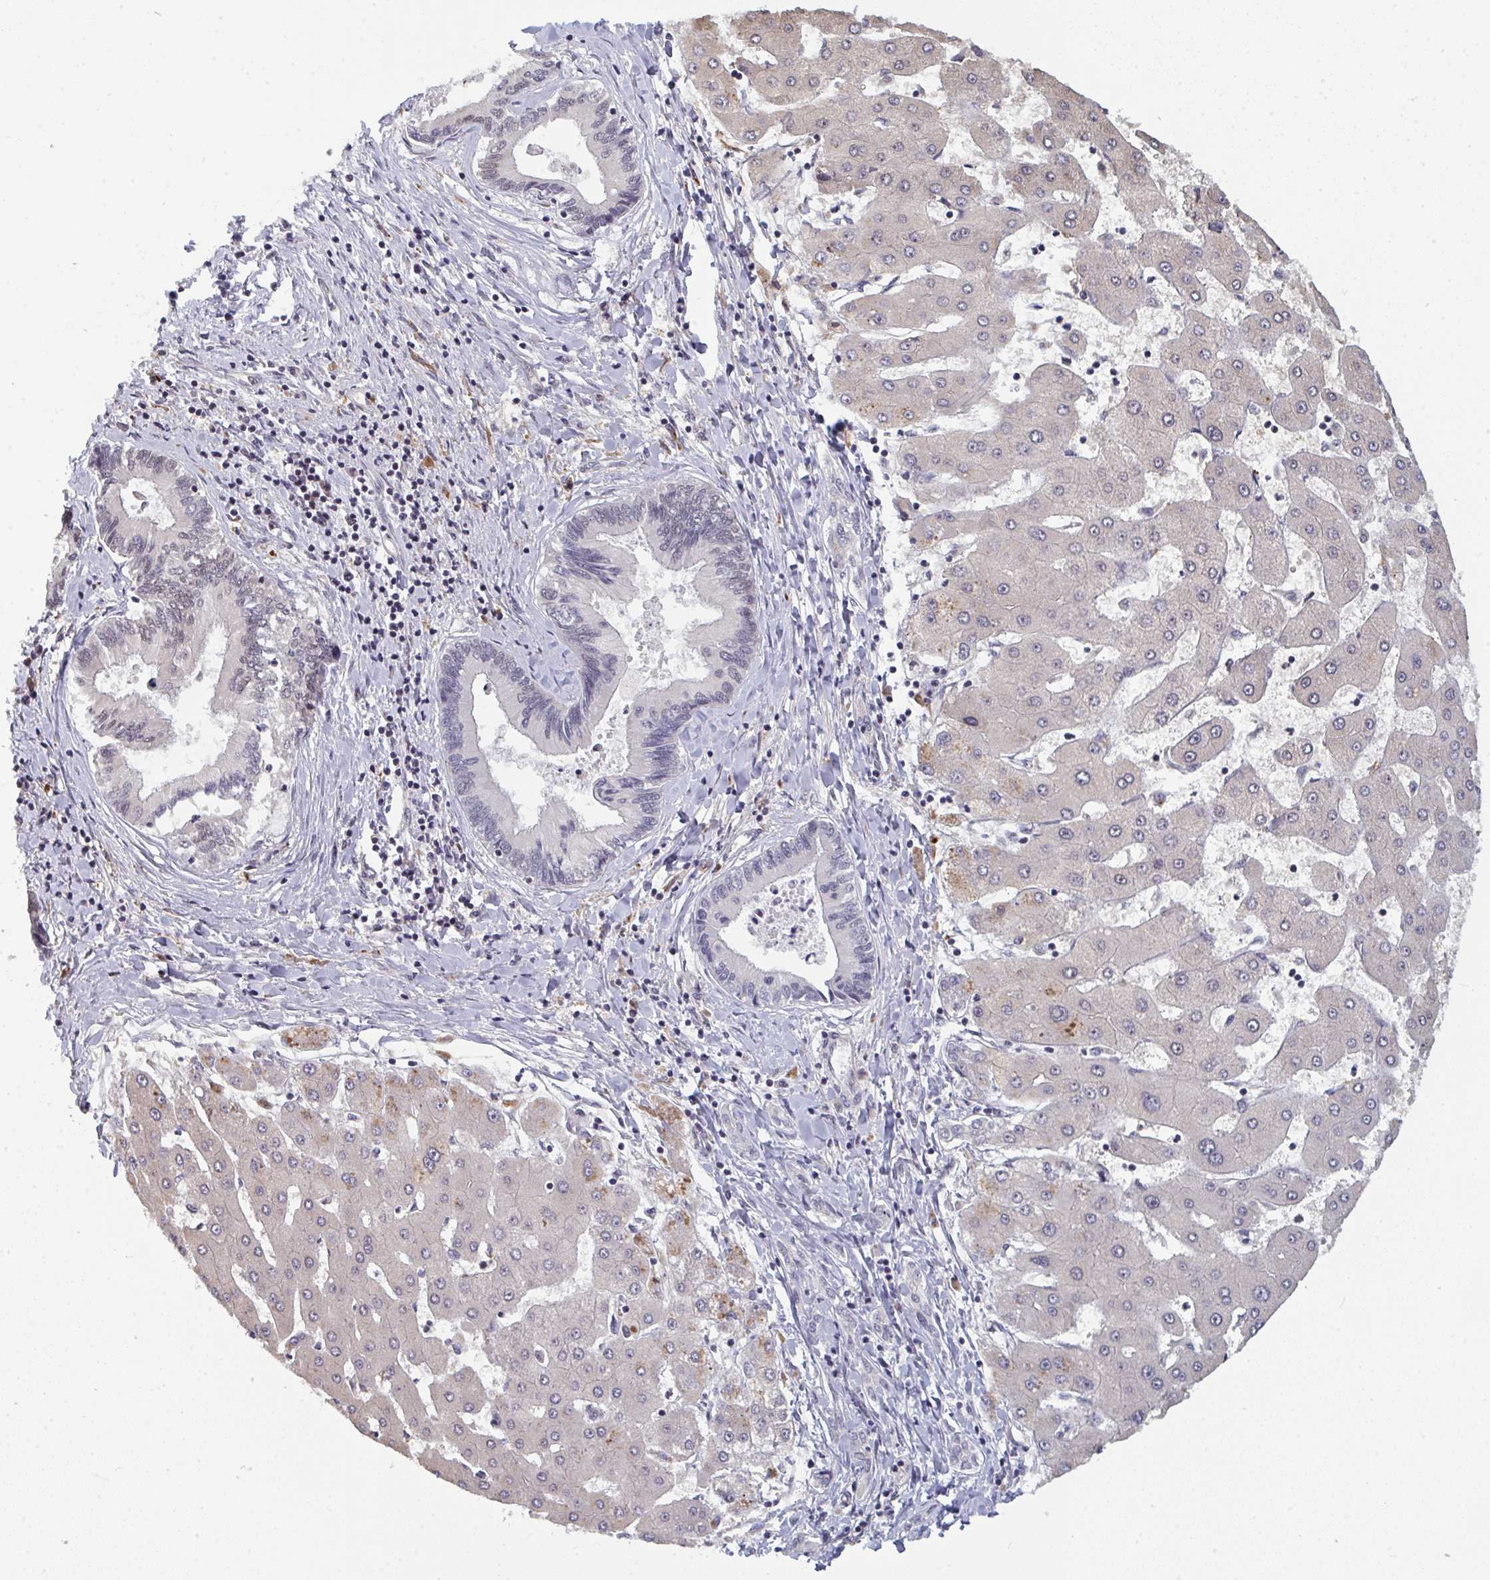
{"staining": {"intensity": "negative", "quantity": "none", "location": "none"}, "tissue": "liver cancer", "cell_type": "Tumor cells", "image_type": "cancer", "snomed": [{"axis": "morphology", "description": "Cholangiocarcinoma"}, {"axis": "topography", "description": "Liver"}], "caption": "Immunohistochemistry (IHC) micrograph of human liver cholangiocarcinoma stained for a protein (brown), which exhibits no staining in tumor cells. (Brightfield microscopy of DAB IHC at high magnification).", "gene": "ATF1", "patient": {"sex": "male", "age": 66}}